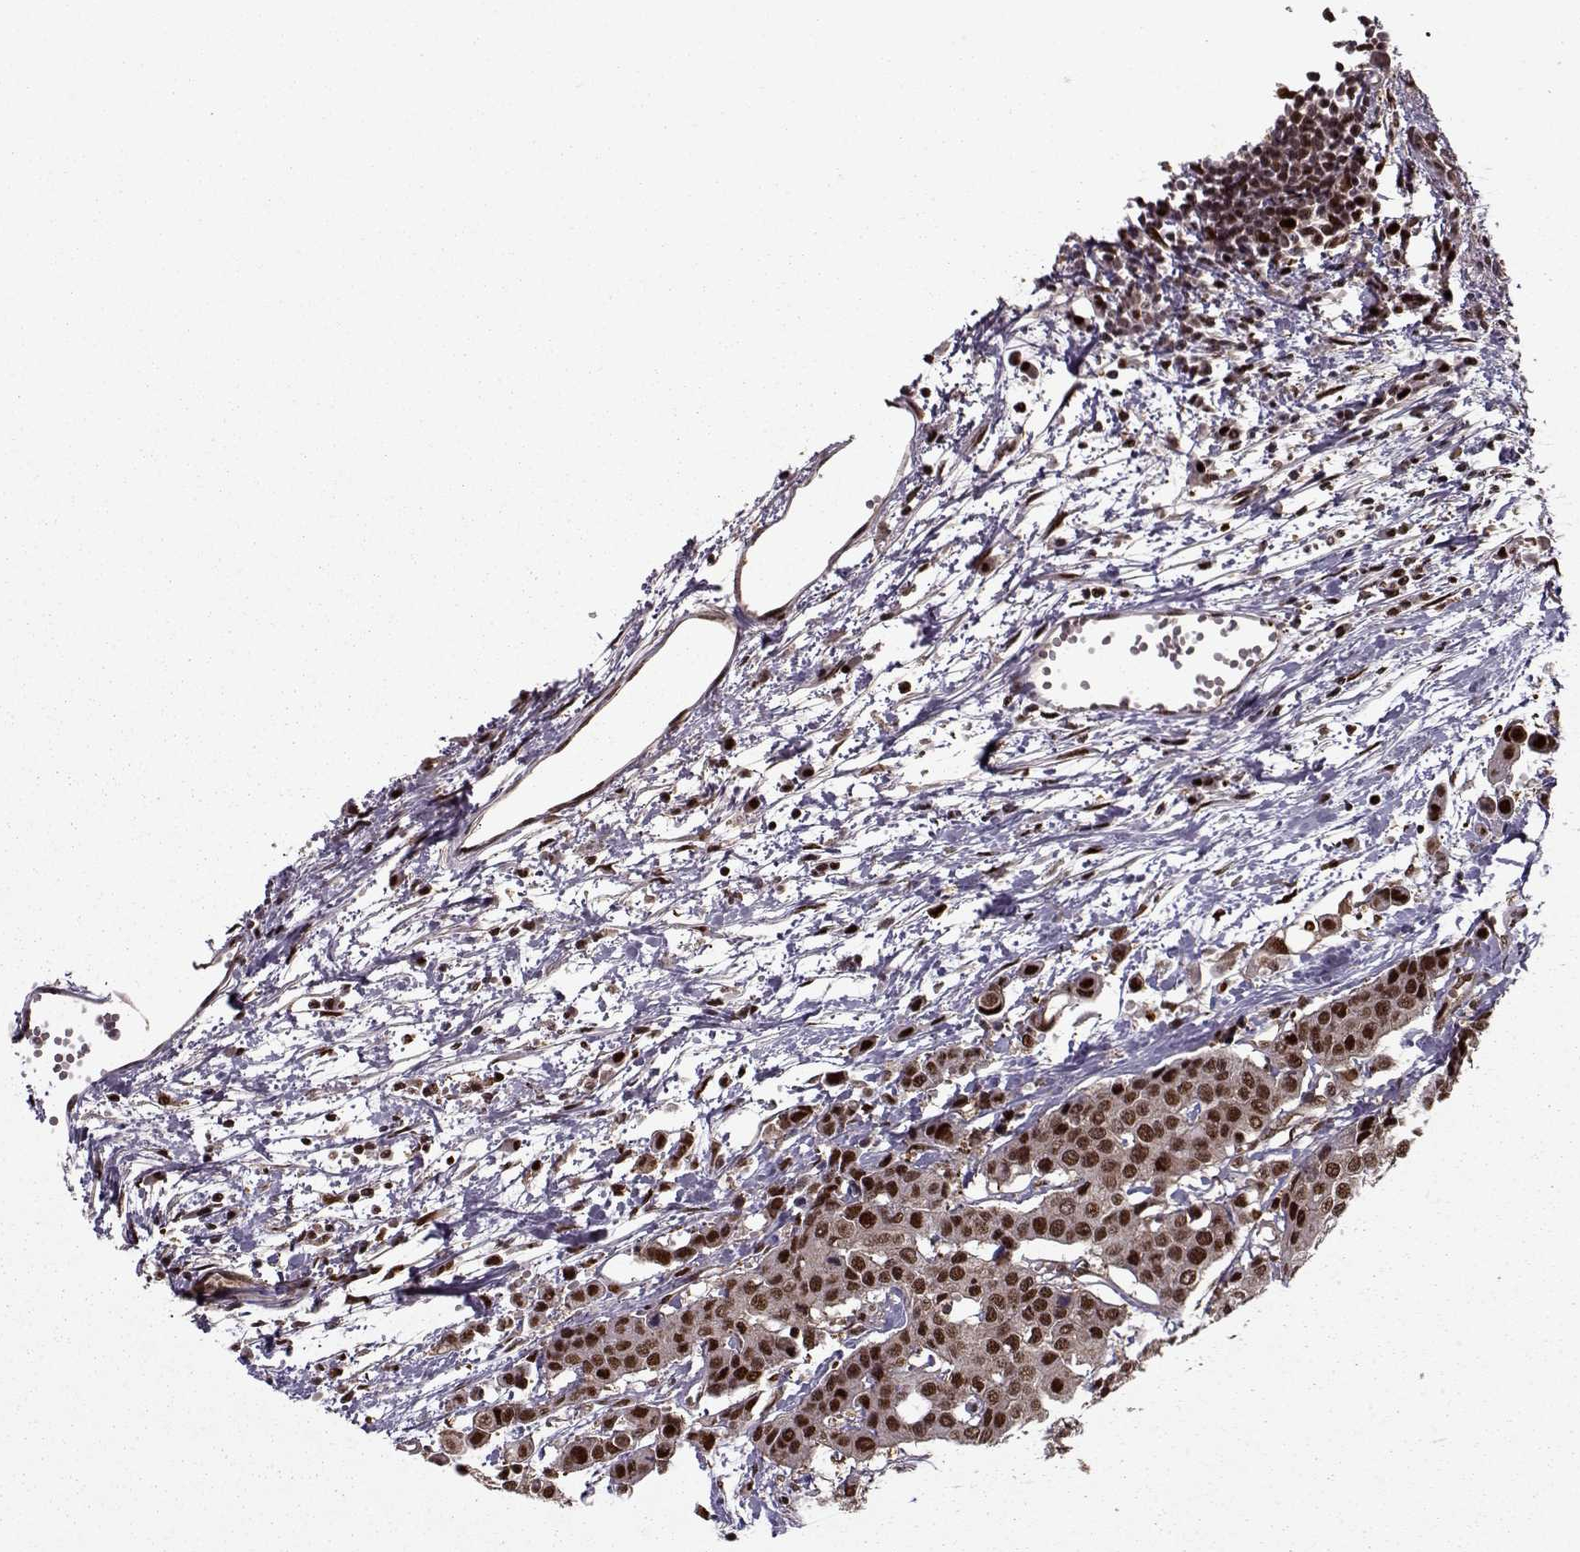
{"staining": {"intensity": "strong", "quantity": ">75%", "location": "nuclear"}, "tissue": "carcinoid", "cell_type": "Tumor cells", "image_type": "cancer", "snomed": [{"axis": "morphology", "description": "Carcinoid, malignant, NOS"}, {"axis": "topography", "description": "Colon"}], "caption": "IHC image of carcinoid (malignant) stained for a protein (brown), which reveals high levels of strong nuclear positivity in approximately >75% of tumor cells.", "gene": "PSMA7", "patient": {"sex": "male", "age": 81}}